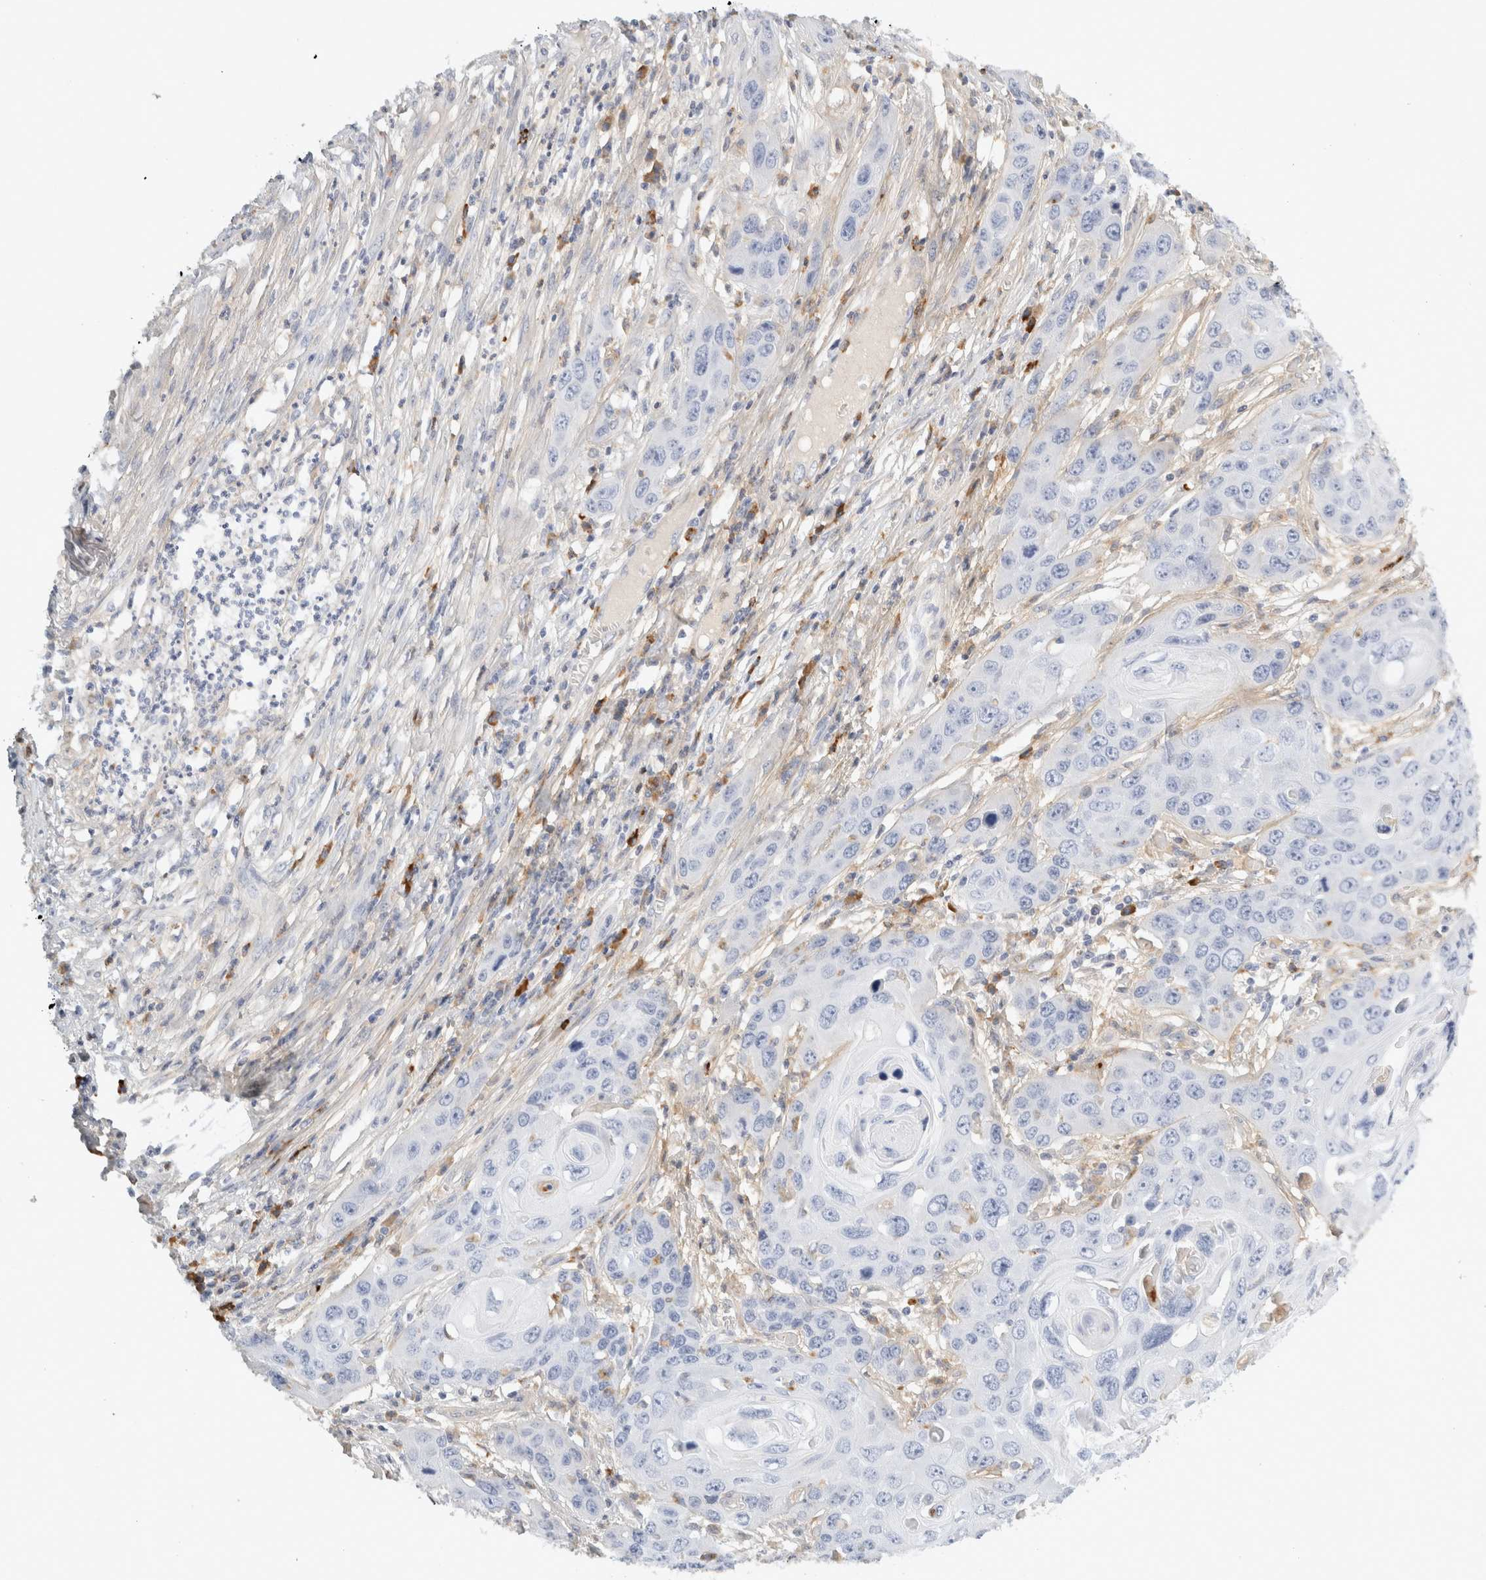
{"staining": {"intensity": "negative", "quantity": "none", "location": "none"}, "tissue": "skin cancer", "cell_type": "Tumor cells", "image_type": "cancer", "snomed": [{"axis": "morphology", "description": "Squamous cell carcinoma, NOS"}, {"axis": "topography", "description": "Skin"}], "caption": "Image shows no protein staining in tumor cells of skin squamous cell carcinoma tissue.", "gene": "FGL2", "patient": {"sex": "male", "age": 55}}